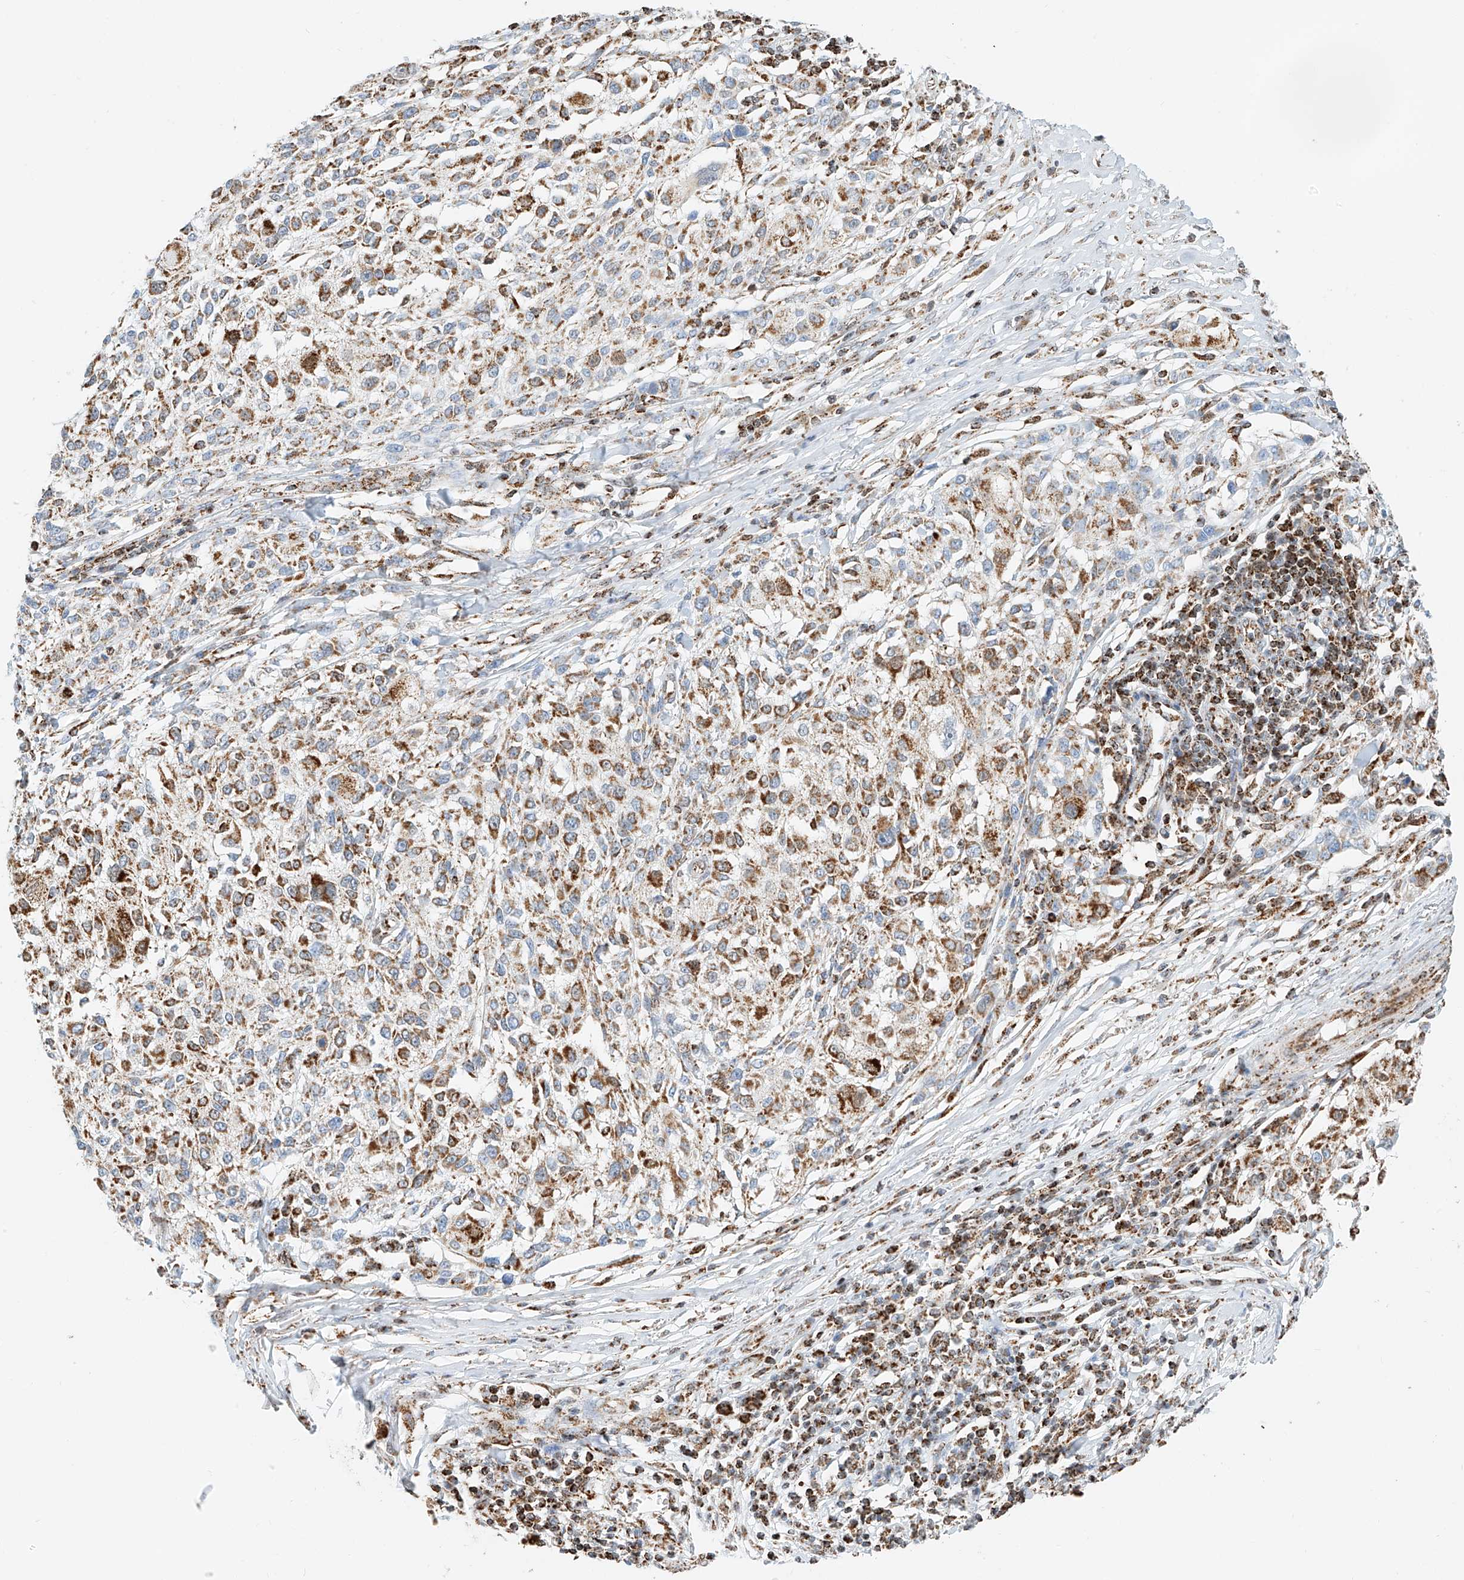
{"staining": {"intensity": "moderate", "quantity": ">75%", "location": "cytoplasmic/membranous"}, "tissue": "melanoma", "cell_type": "Tumor cells", "image_type": "cancer", "snomed": [{"axis": "morphology", "description": "Necrosis, NOS"}, {"axis": "morphology", "description": "Malignant melanoma, NOS"}, {"axis": "topography", "description": "Skin"}], "caption": "Protein expression analysis of human melanoma reveals moderate cytoplasmic/membranous positivity in about >75% of tumor cells.", "gene": "PPA2", "patient": {"sex": "female", "age": 87}}